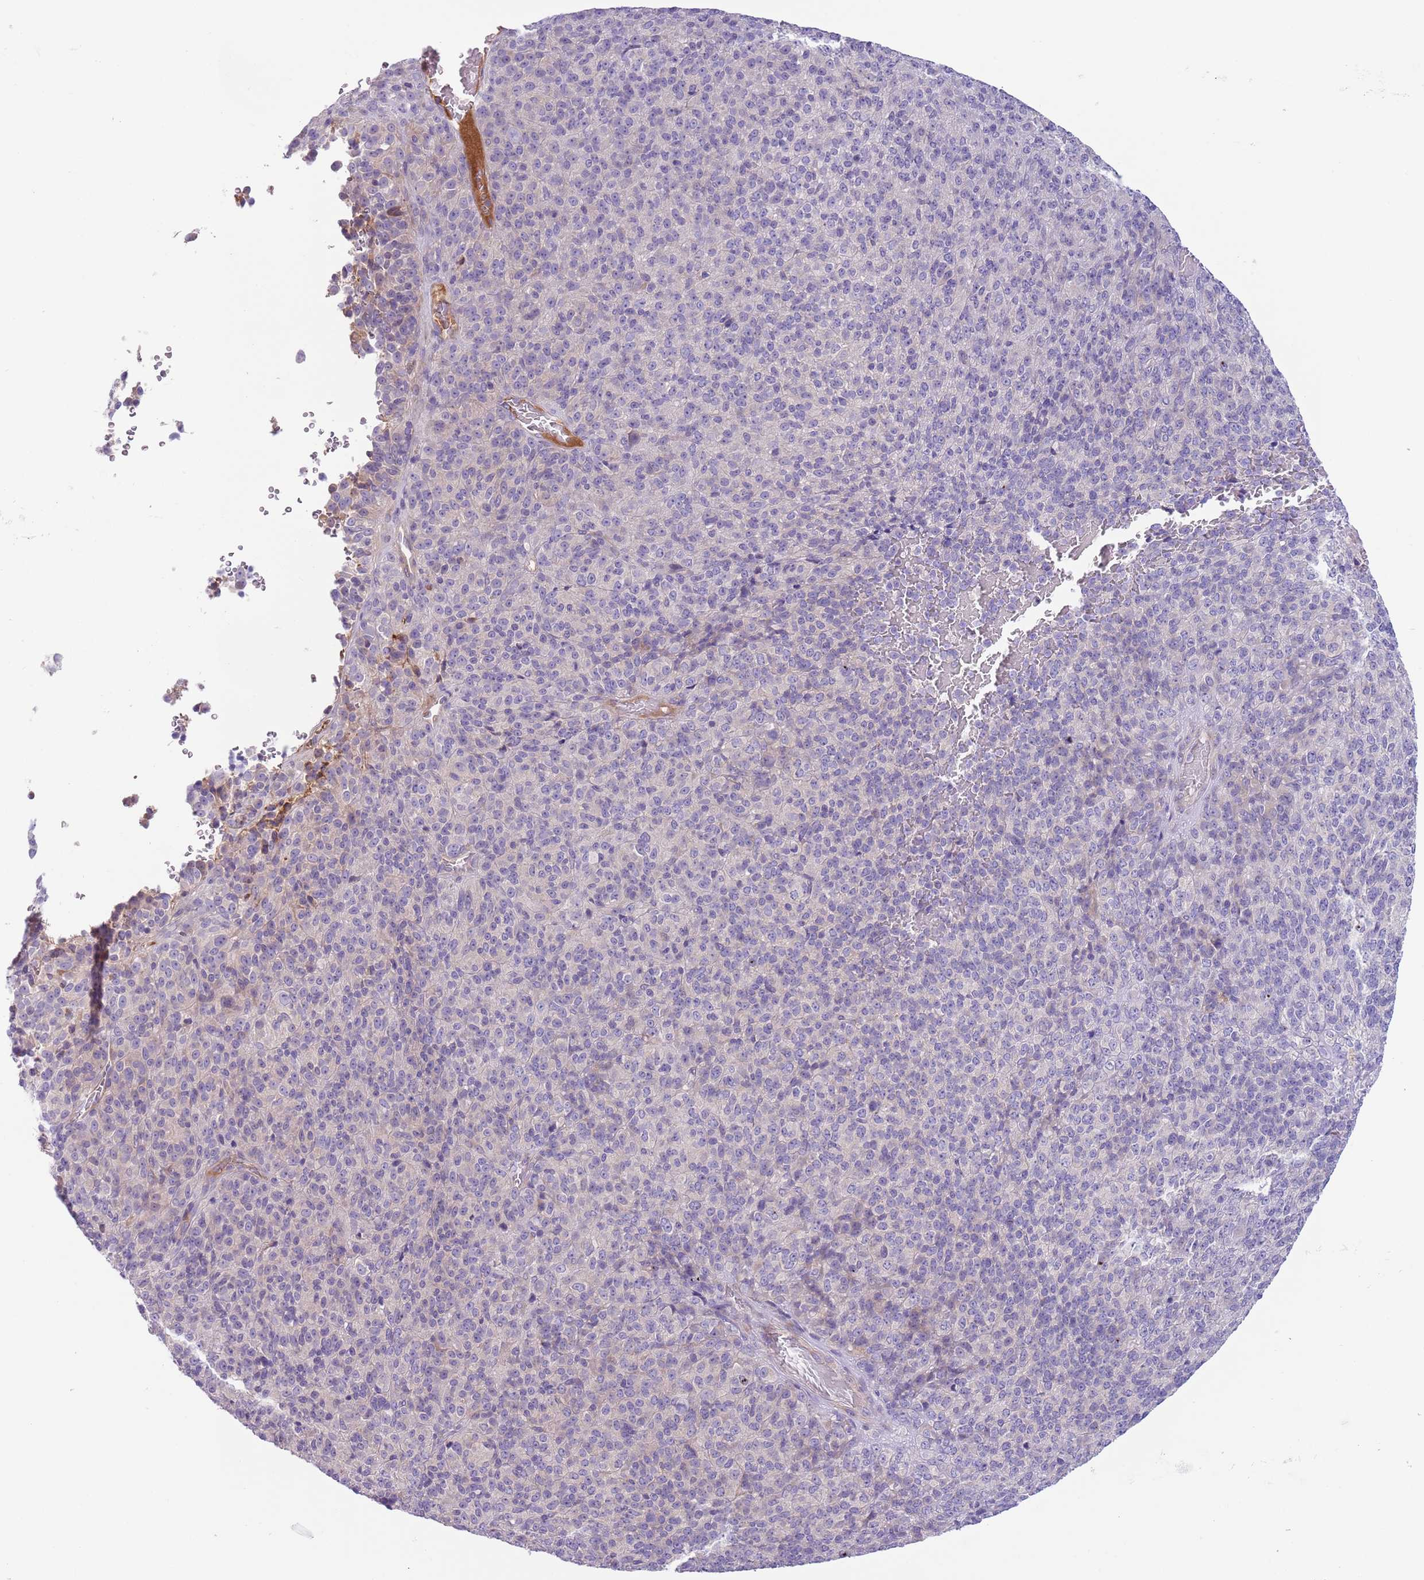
{"staining": {"intensity": "negative", "quantity": "none", "location": "none"}, "tissue": "melanoma", "cell_type": "Tumor cells", "image_type": "cancer", "snomed": [{"axis": "morphology", "description": "Malignant melanoma, Metastatic site"}, {"axis": "topography", "description": "Brain"}], "caption": "This is an immunohistochemistry photomicrograph of malignant melanoma (metastatic site). There is no positivity in tumor cells.", "gene": "CFH", "patient": {"sex": "female", "age": 56}}